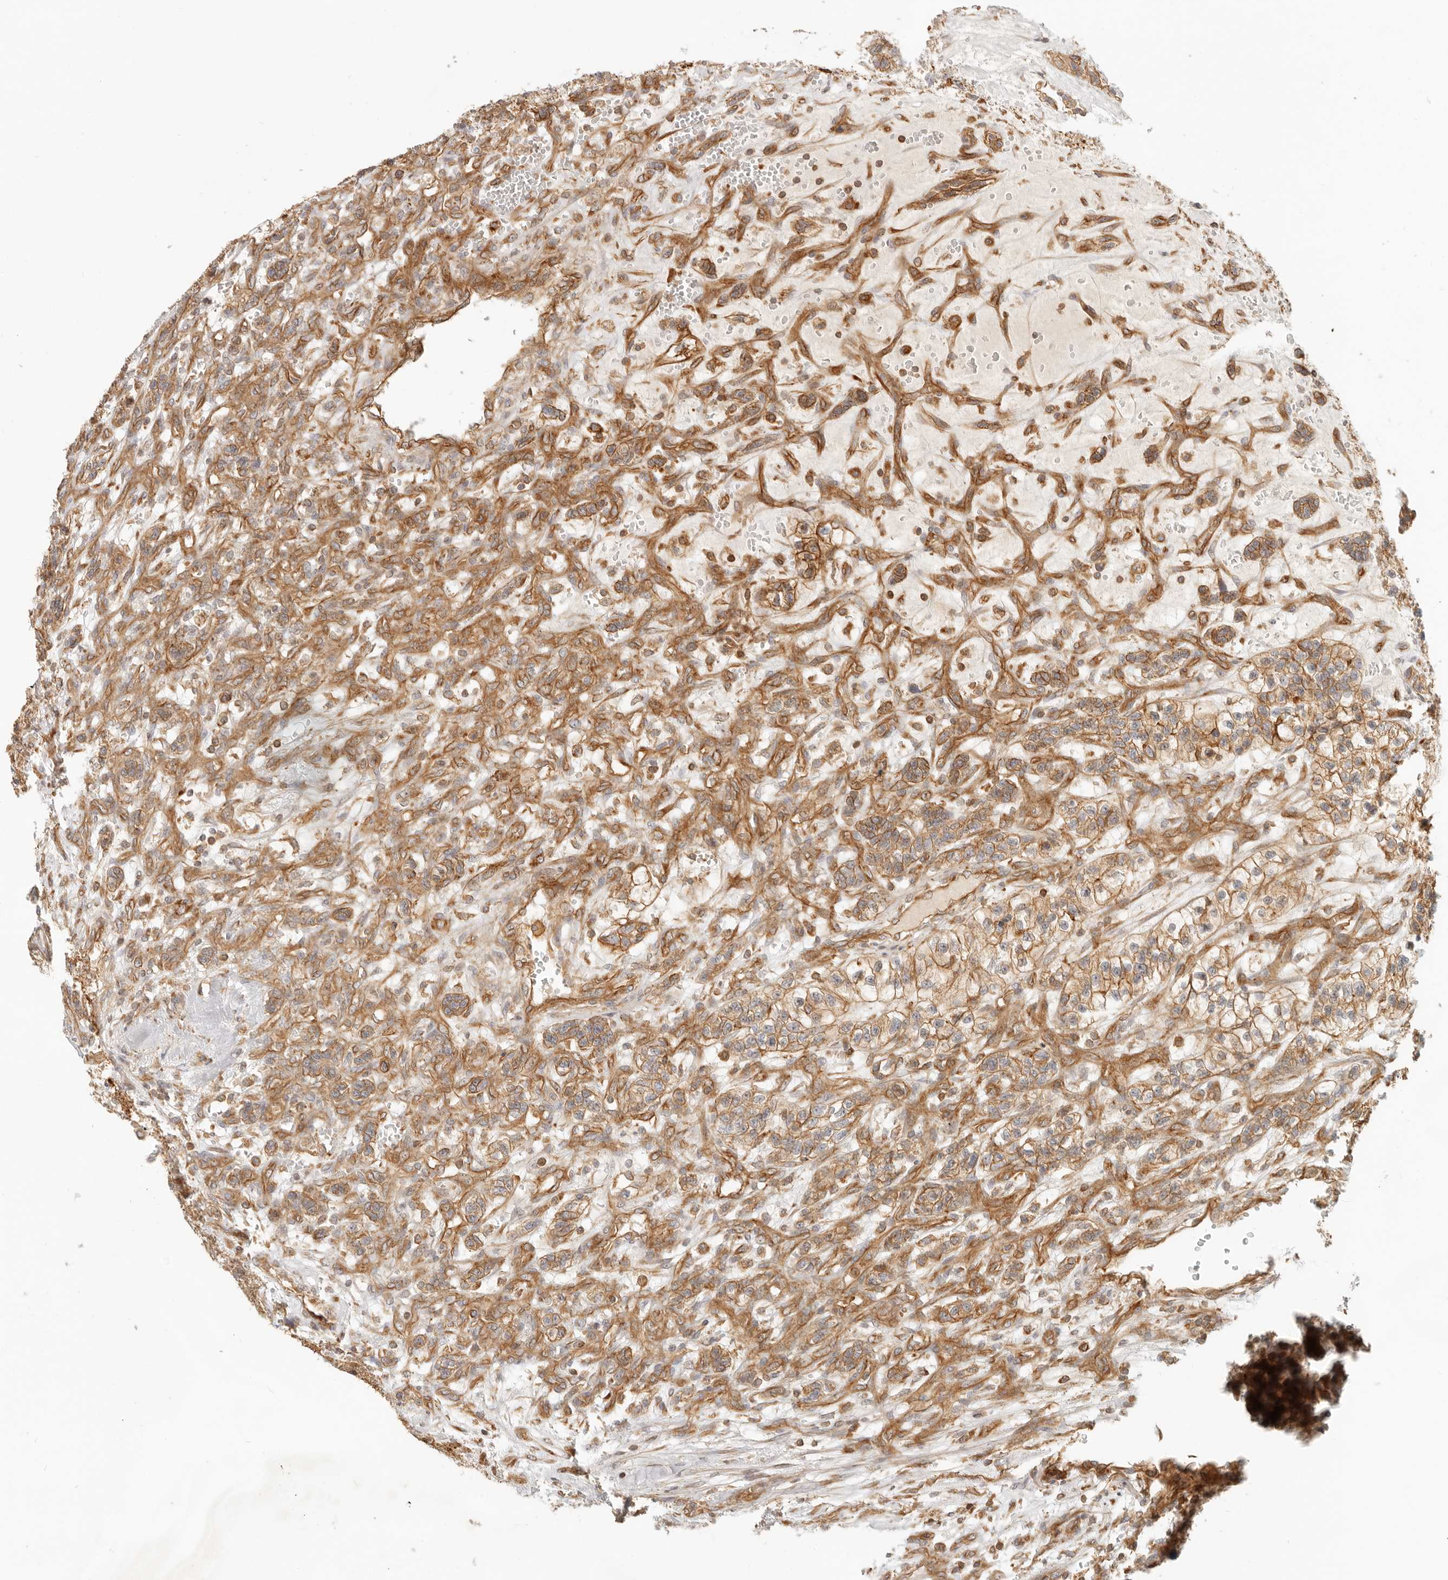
{"staining": {"intensity": "moderate", "quantity": "25%-75%", "location": "cytoplasmic/membranous"}, "tissue": "renal cancer", "cell_type": "Tumor cells", "image_type": "cancer", "snomed": [{"axis": "morphology", "description": "Adenocarcinoma, NOS"}, {"axis": "topography", "description": "Kidney"}], "caption": "This is a histology image of immunohistochemistry (IHC) staining of adenocarcinoma (renal), which shows moderate positivity in the cytoplasmic/membranous of tumor cells.", "gene": "UFSP1", "patient": {"sex": "female", "age": 57}}